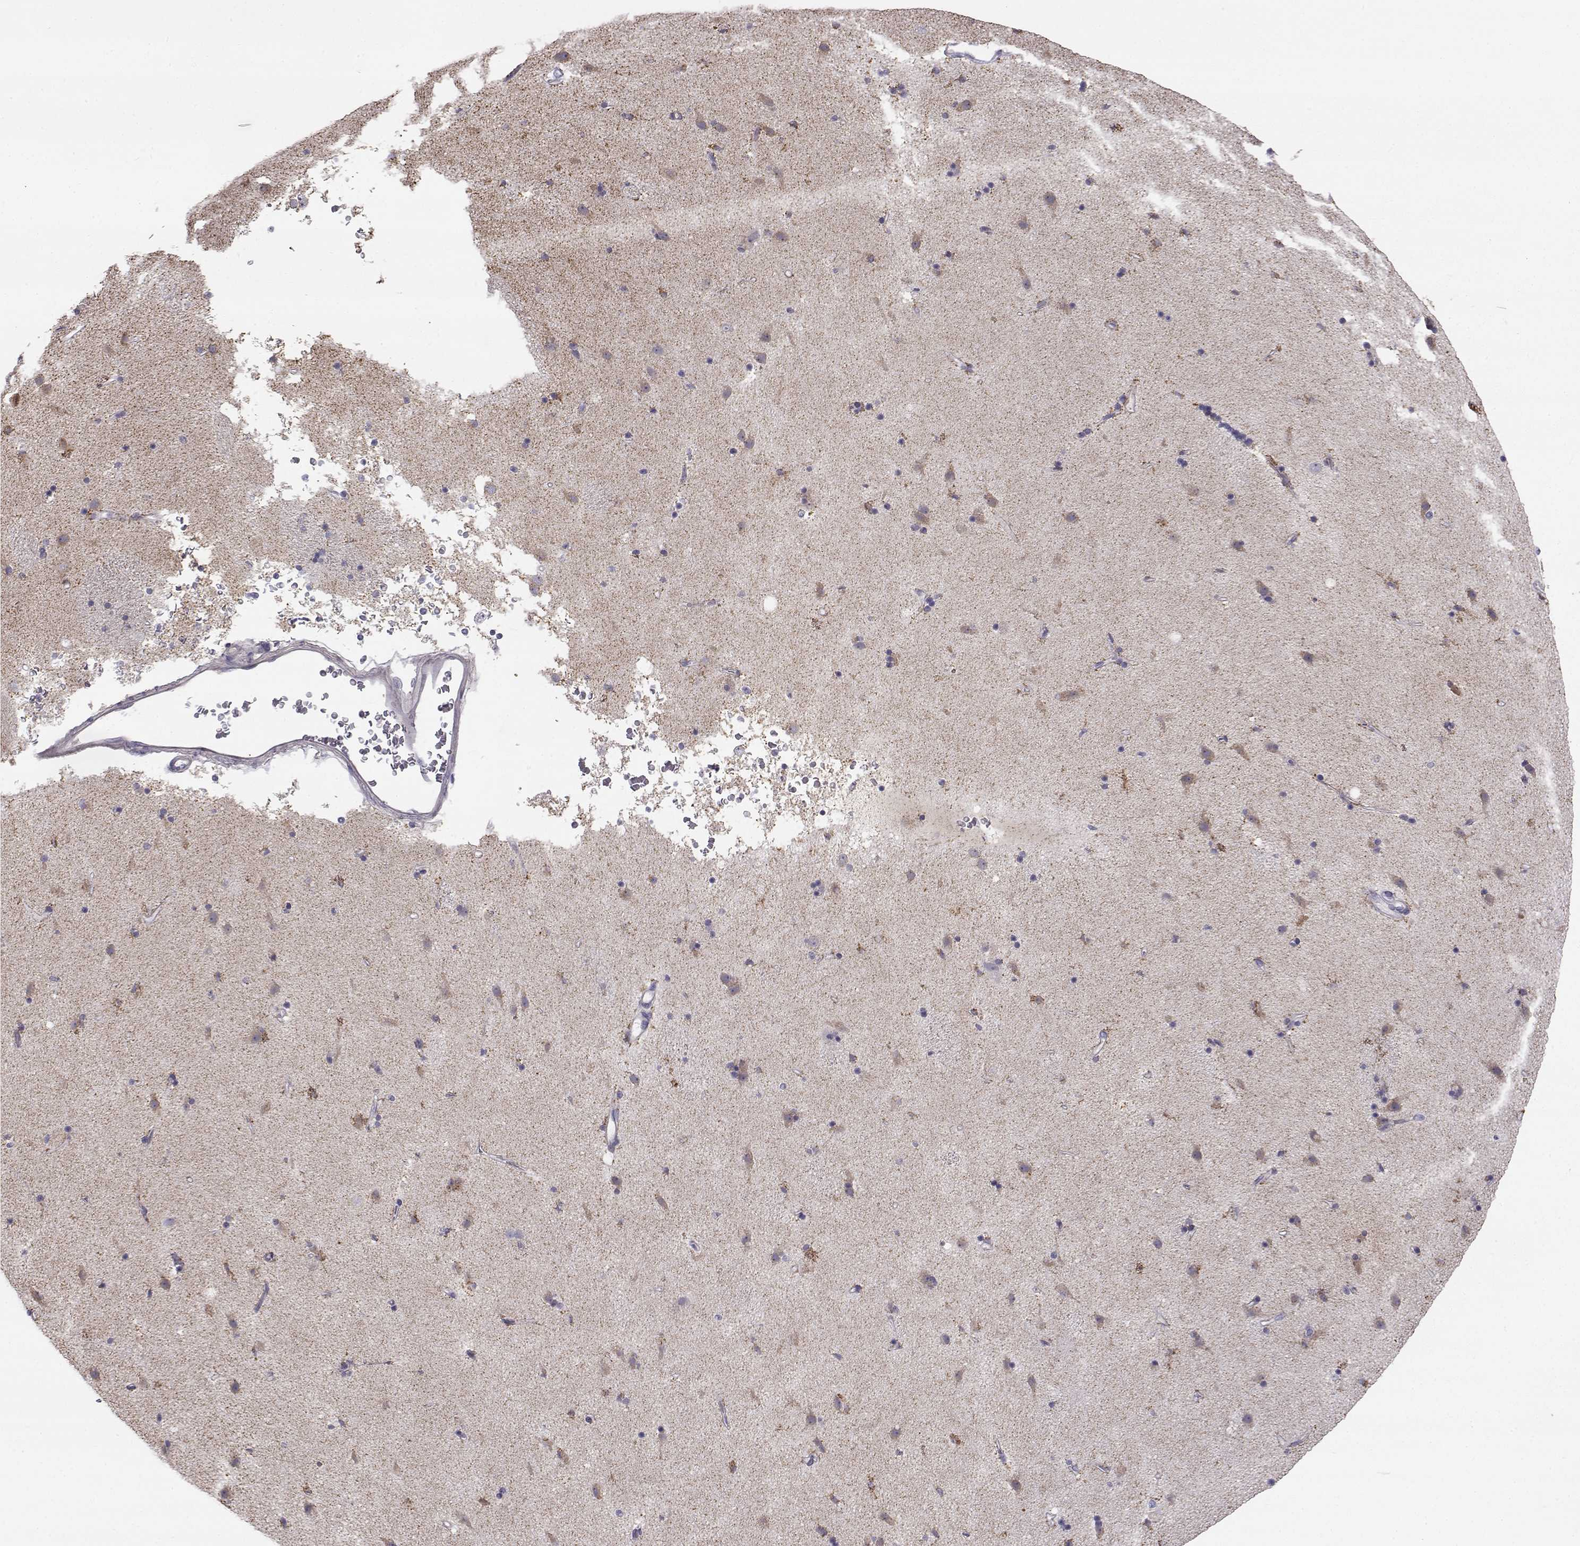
{"staining": {"intensity": "moderate", "quantity": "<25%", "location": "cytoplasmic/membranous"}, "tissue": "caudate", "cell_type": "Glial cells", "image_type": "normal", "snomed": [{"axis": "morphology", "description": "Normal tissue, NOS"}, {"axis": "topography", "description": "Lateral ventricle wall"}], "caption": "About <25% of glial cells in normal human caudate demonstrate moderate cytoplasmic/membranous protein staining as visualized by brown immunohistochemical staining.", "gene": "KCNMB4", "patient": {"sex": "female", "age": 71}}